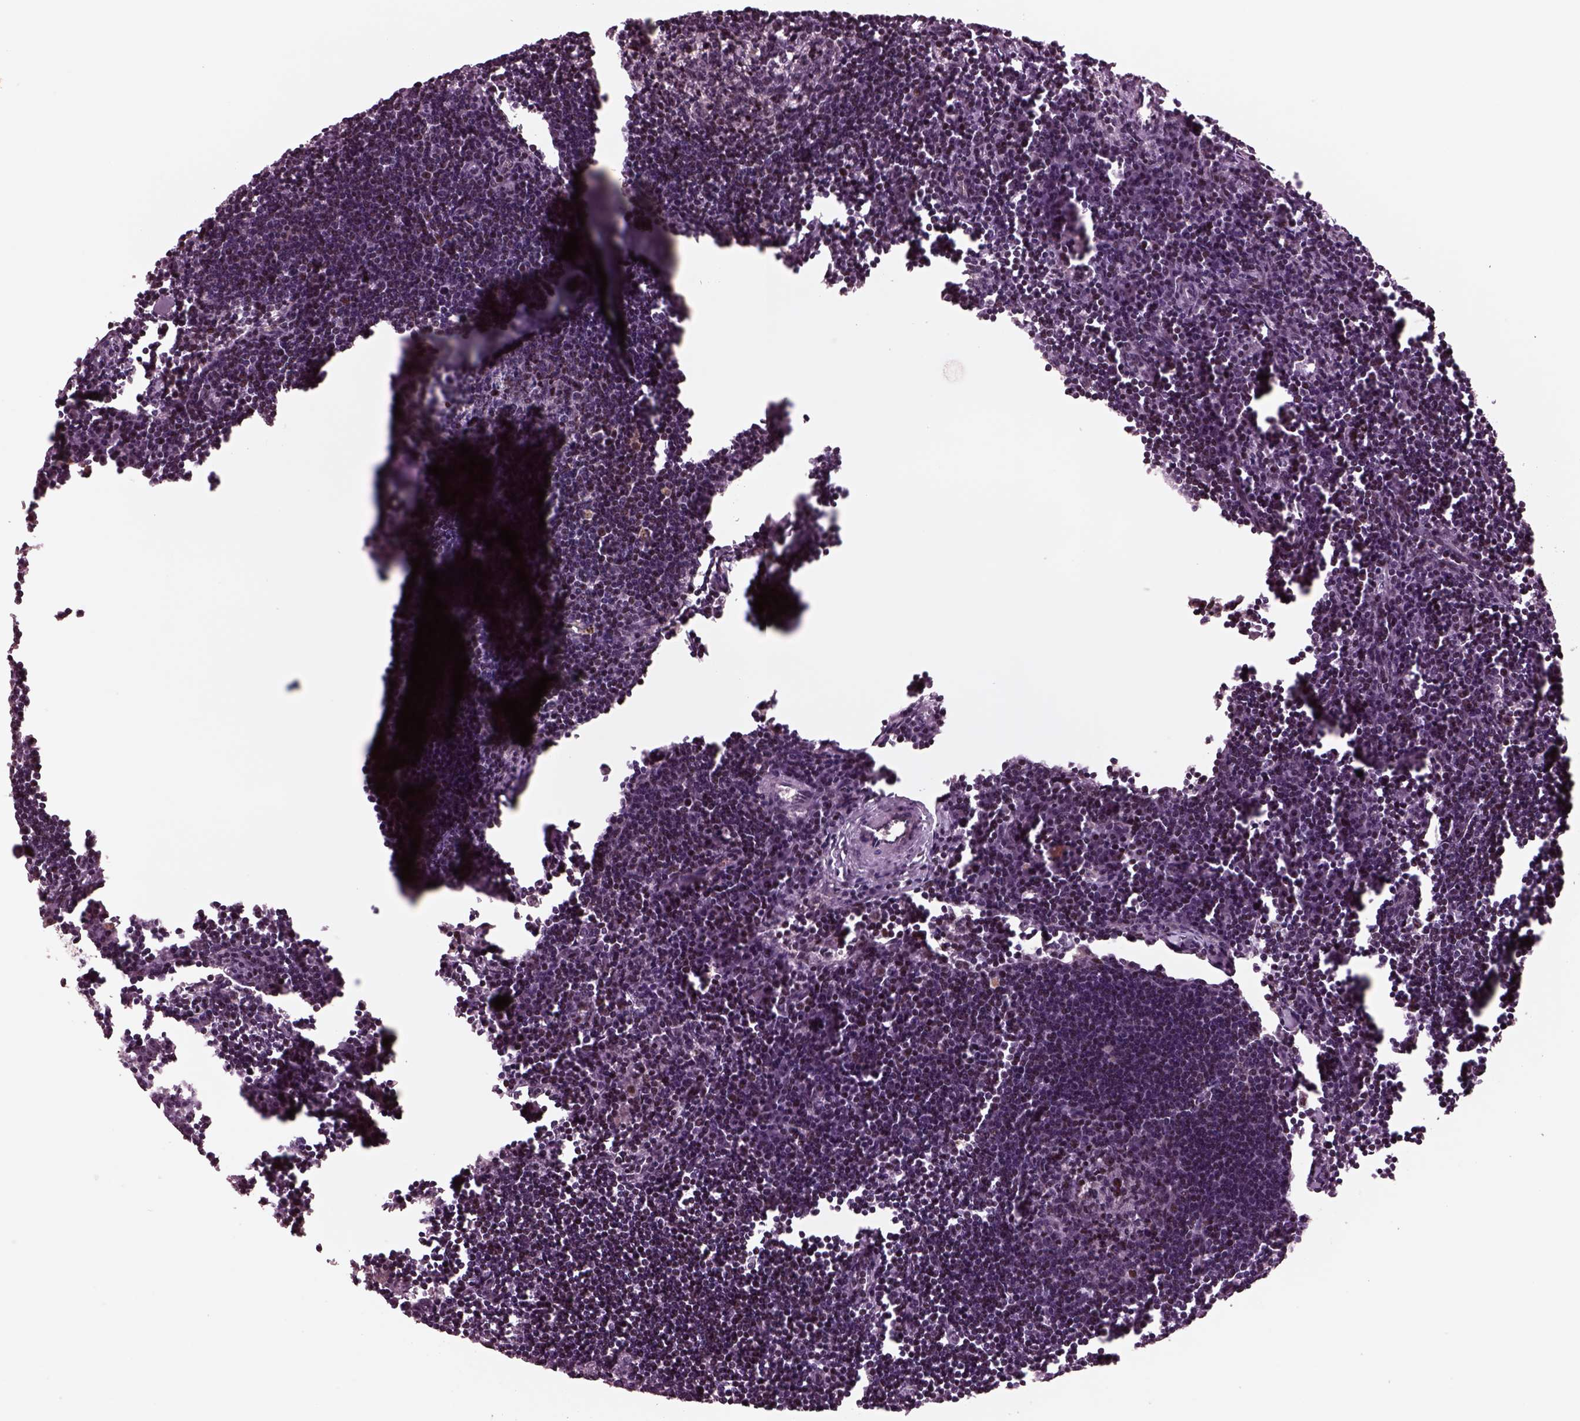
{"staining": {"intensity": "moderate", "quantity": "<25%", "location": "nuclear"}, "tissue": "lymph node", "cell_type": "Germinal center cells", "image_type": "normal", "snomed": [{"axis": "morphology", "description": "Normal tissue, NOS"}, {"axis": "topography", "description": "Lymph node"}], "caption": "IHC histopathology image of unremarkable lymph node: human lymph node stained using immunohistochemistry shows low levels of moderate protein expression localized specifically in the nuclear of germinal center cells, appearing as a nuclear brown color.", "gene": "NAP1L5", "patient": {"sex": "male", "age": 55}}